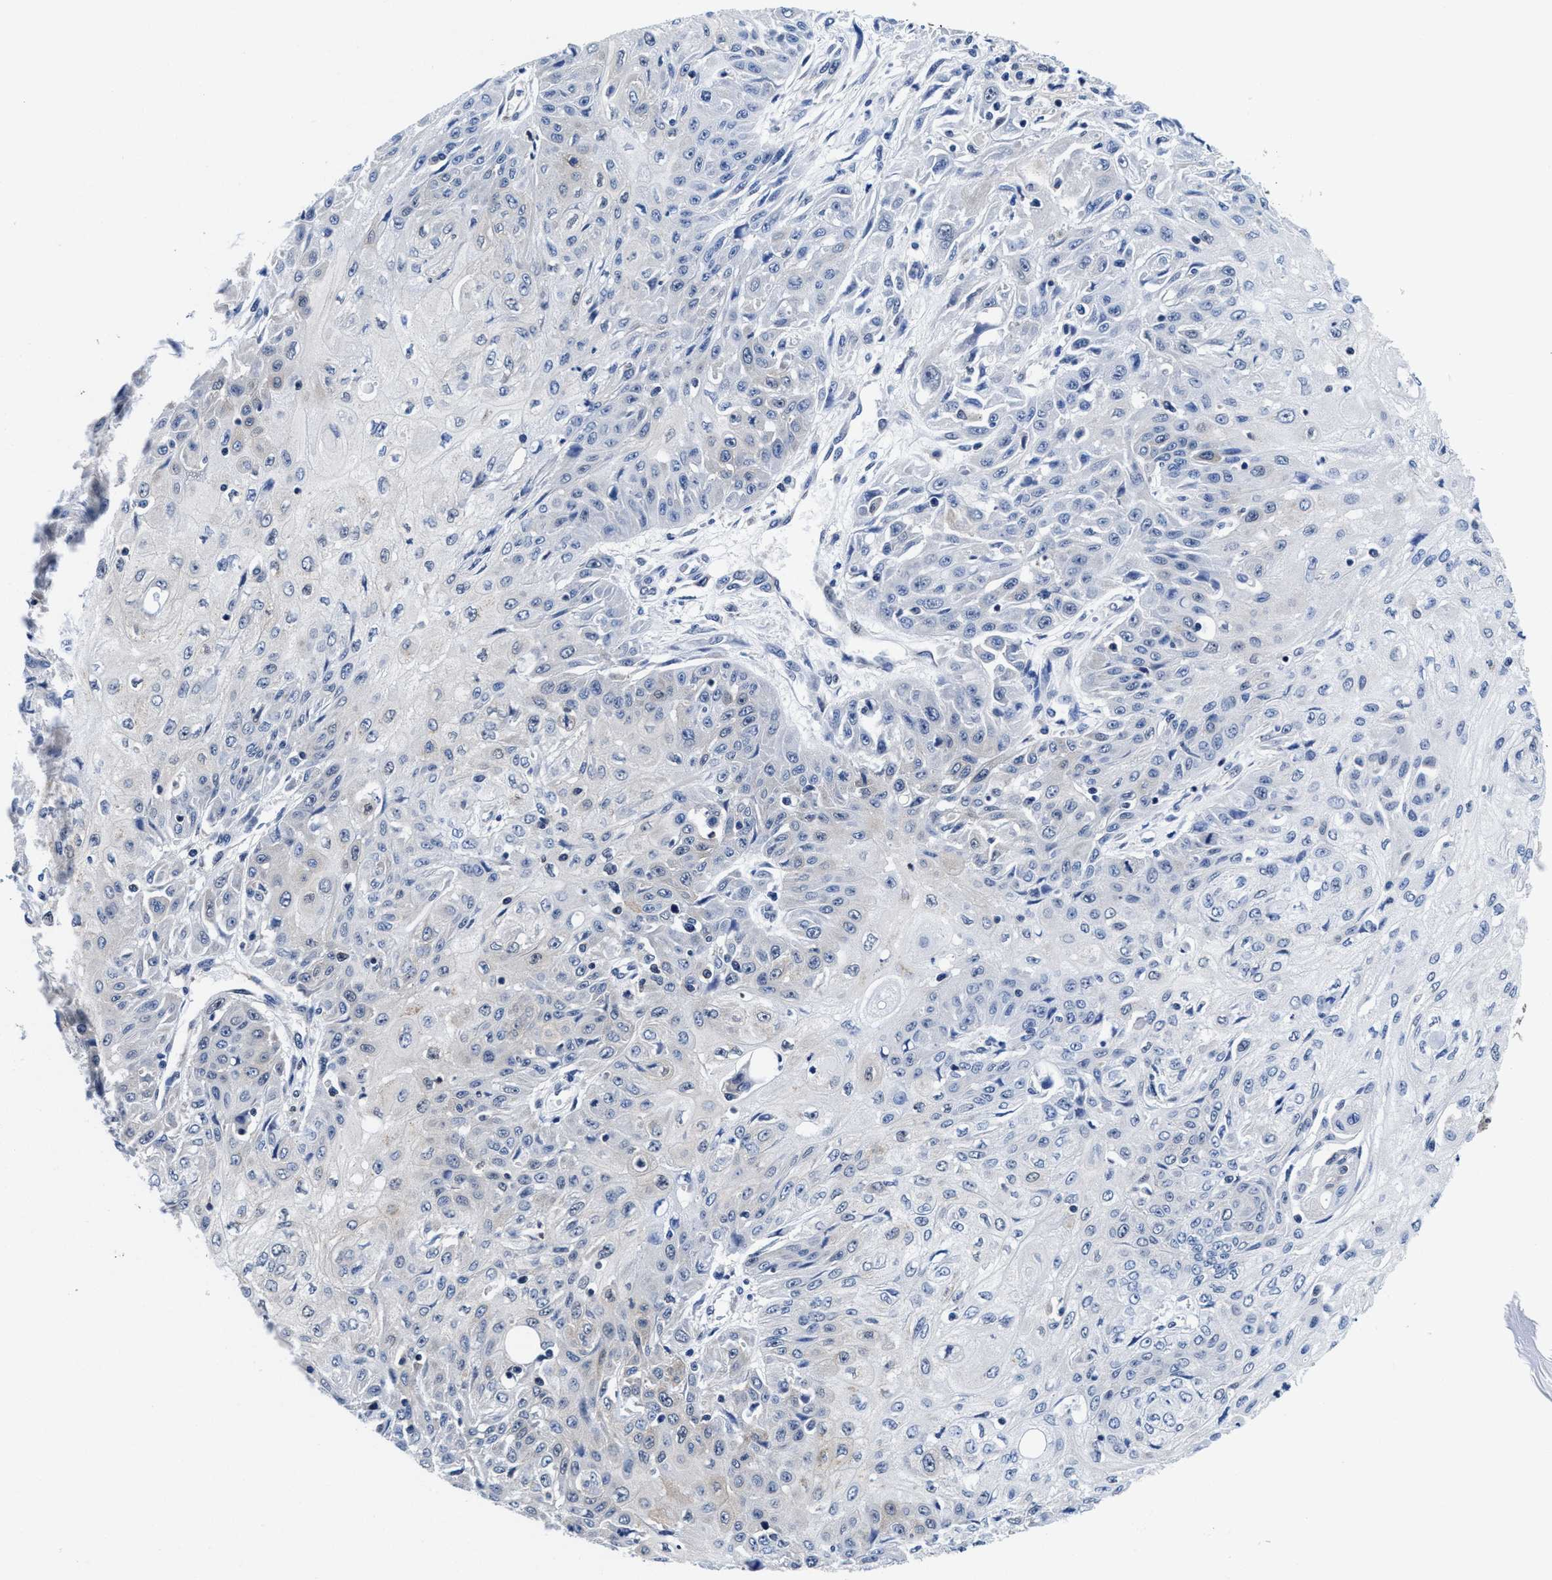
{"staining": {"intensity": "negative", "quantity": "none", "location": "none"}, "tissue": "skin cancer", "cell_type": "Tumor cells", "image_type": "cancer", "snomed": [{"axis": "morphology", "description": "Squamous cell carcinoma, NOS"}, {"axis": "morphology", "description": "Squamous cell carcinoma, metastatic, NOS"}, {"axis": "topography", "description": "Skin"}, {"axis": "topography", "description": "Lymph node"}], "caption": "Tumor cells show no significant protein positivity in metastatic squamous cell carcinoma (skin).", "gene": "ACLY", "patient": {"sex": "male", "age": 75}}